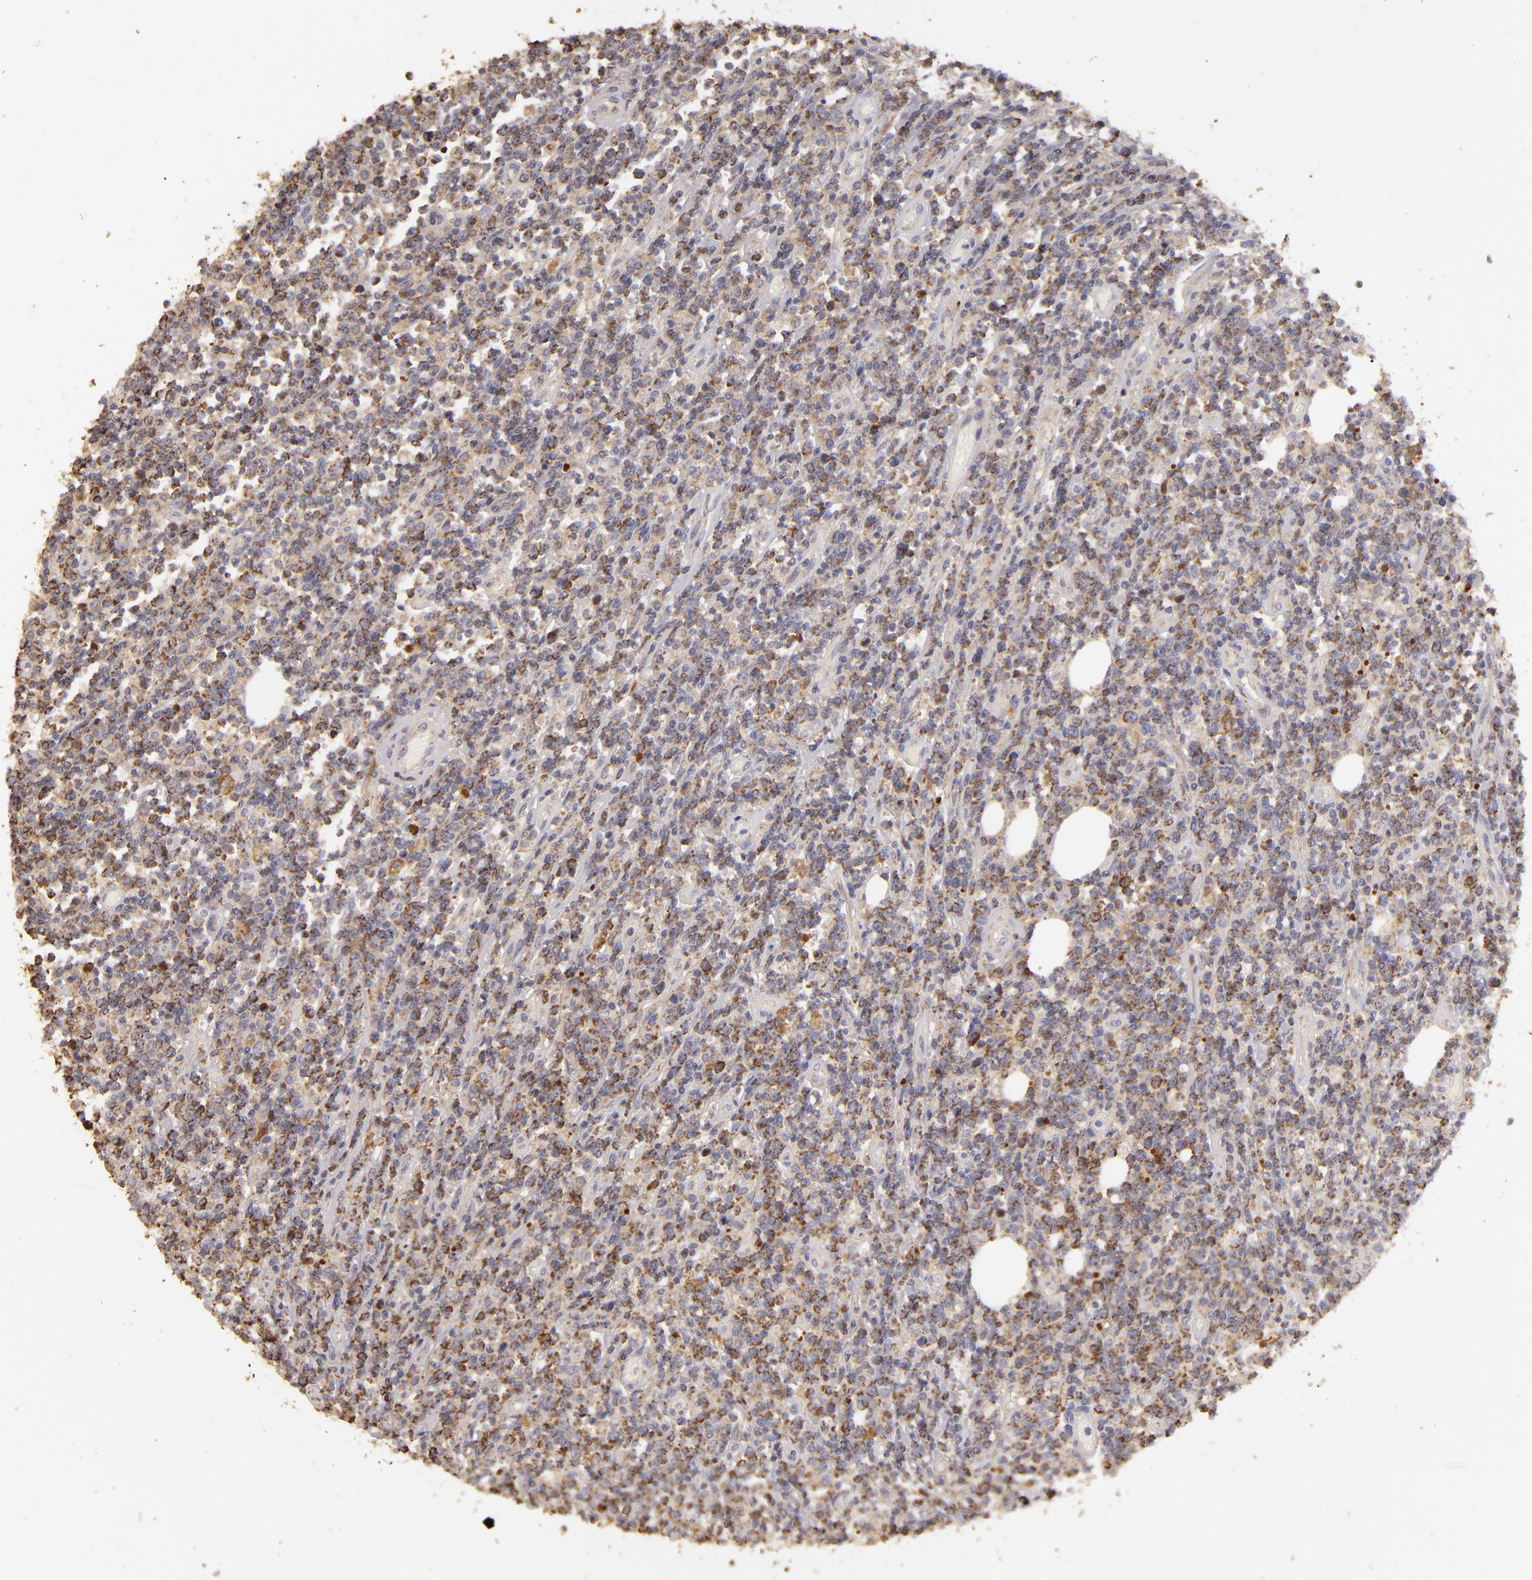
{"staining": {"intensity": "moderate", "quantity": ">75%", "location": "cytoplasmic/membranous"}, "tissue": "lymphoma", "cell_type": "Tumor cells", "image_type": "cancer", "snomed": [{"axis": "morphology", "description": "Malignant lymphoma, non-Hodgkin's type, High grade"}, {"axis": "topography", "description": "Colon"}], "caption": "Malignant lymphoma, non-Hodgkin's type (high-grade) tissue displays moderate cytoplasmic/membranous staining in about >75% of tumor cells, visualized by immunohistochemistry. (Brightfield microscopy of DAB IHC at high magnification).", "gene": "CFB", "patient": {"sex": "male", "age": 82}}